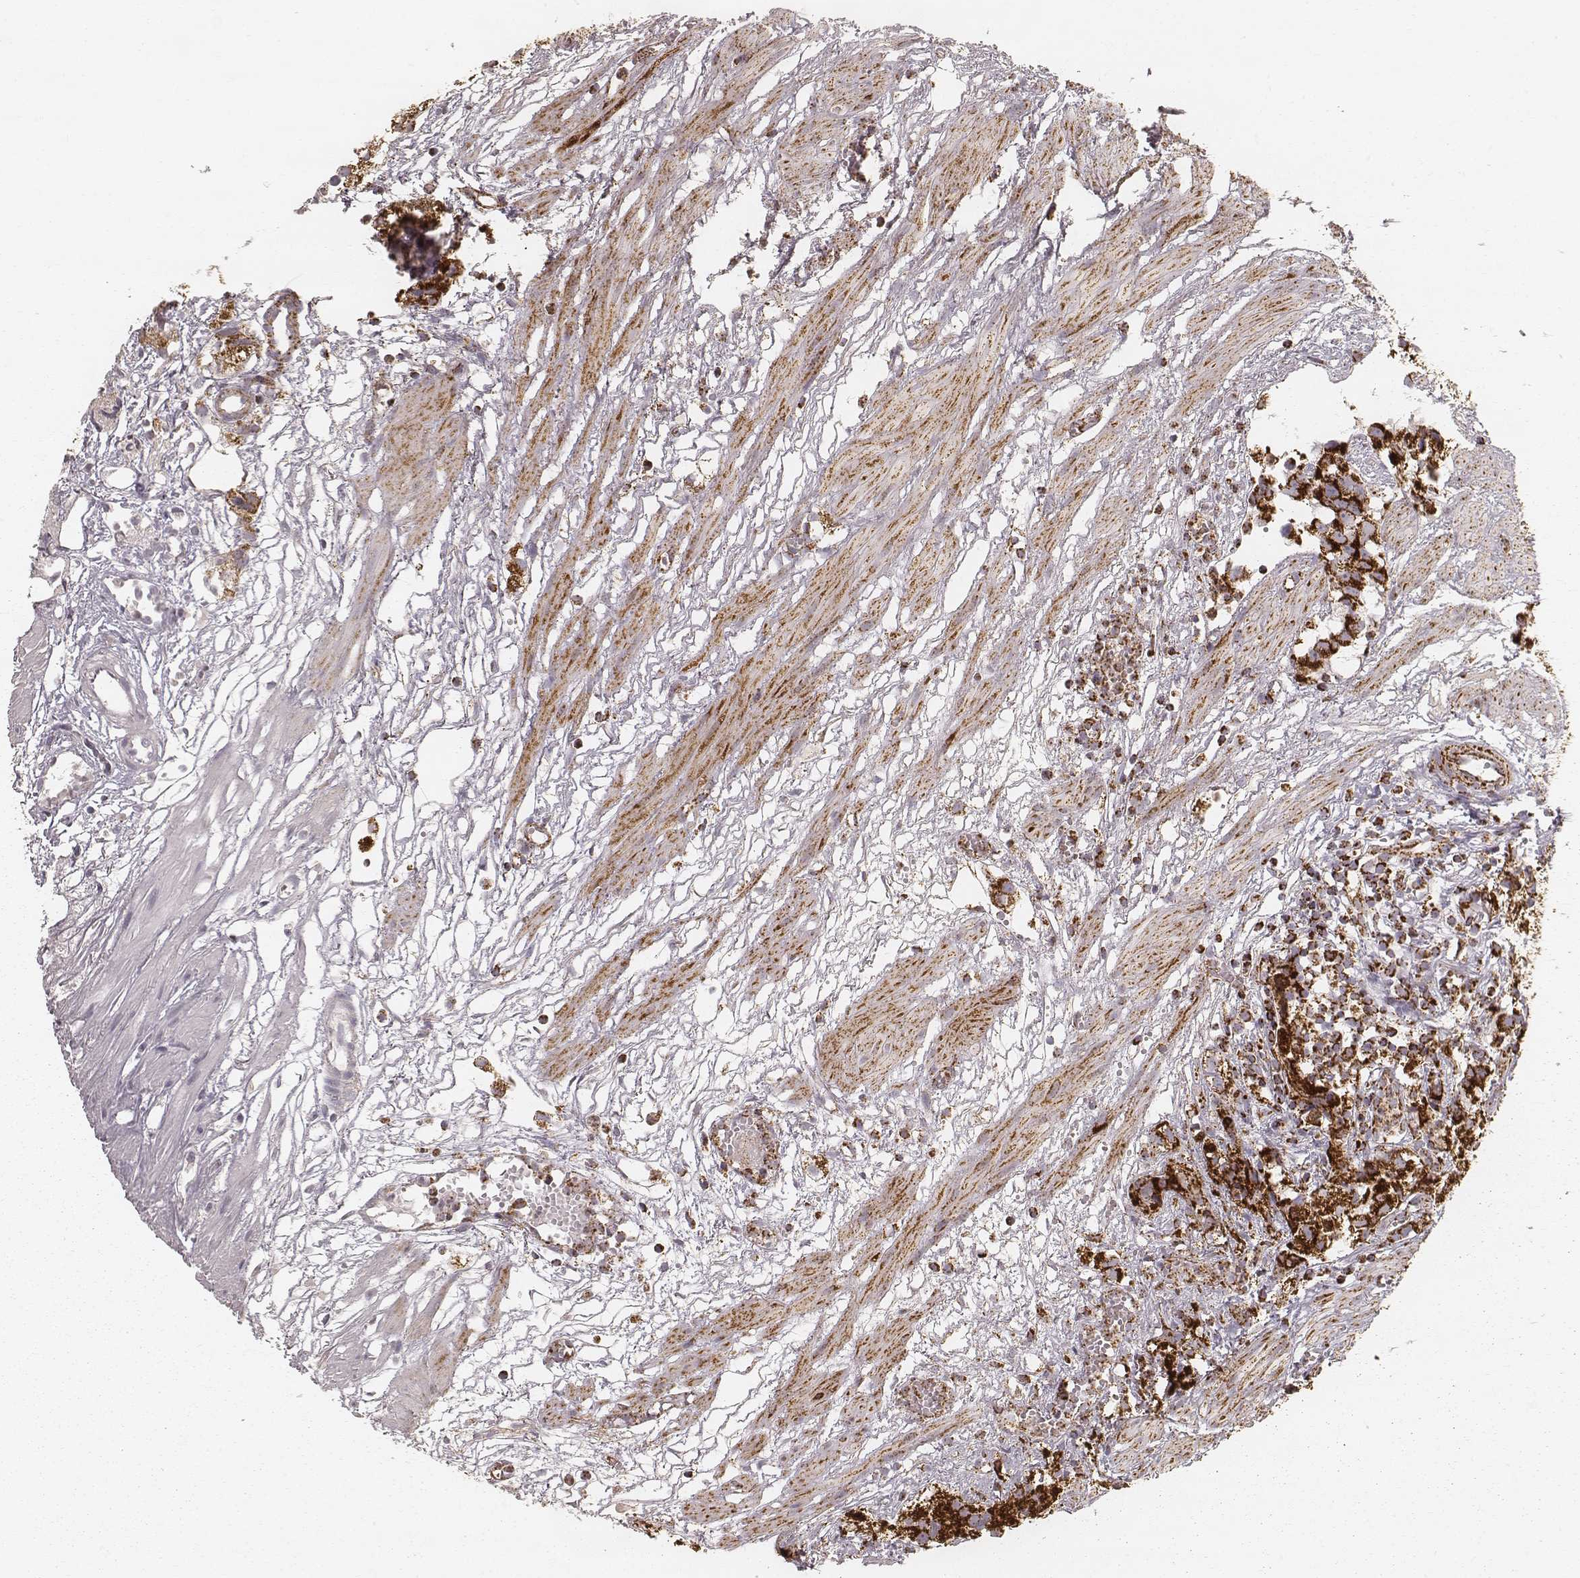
{"staining": {"intensity": "strong", "quantity": ">75%", "location": "cytoplasmic/membranous"}, "tissue": "prostate cancer", "cell_type": "Tumor cells", "image_type": "cancer", "snomed": [{"axis": "morphology", "description": "Adenocarcinoma, High grade"}, {"axis": "topography", "description": "Prostate"}], "caption": "Protein staining shows strong cytoplasmic/membranous expression in about >75% of tumor cells in high-grade adenocarcinoma (prostate).", "gene": "CS", "patient": {"sex": "male", "age": 68}}